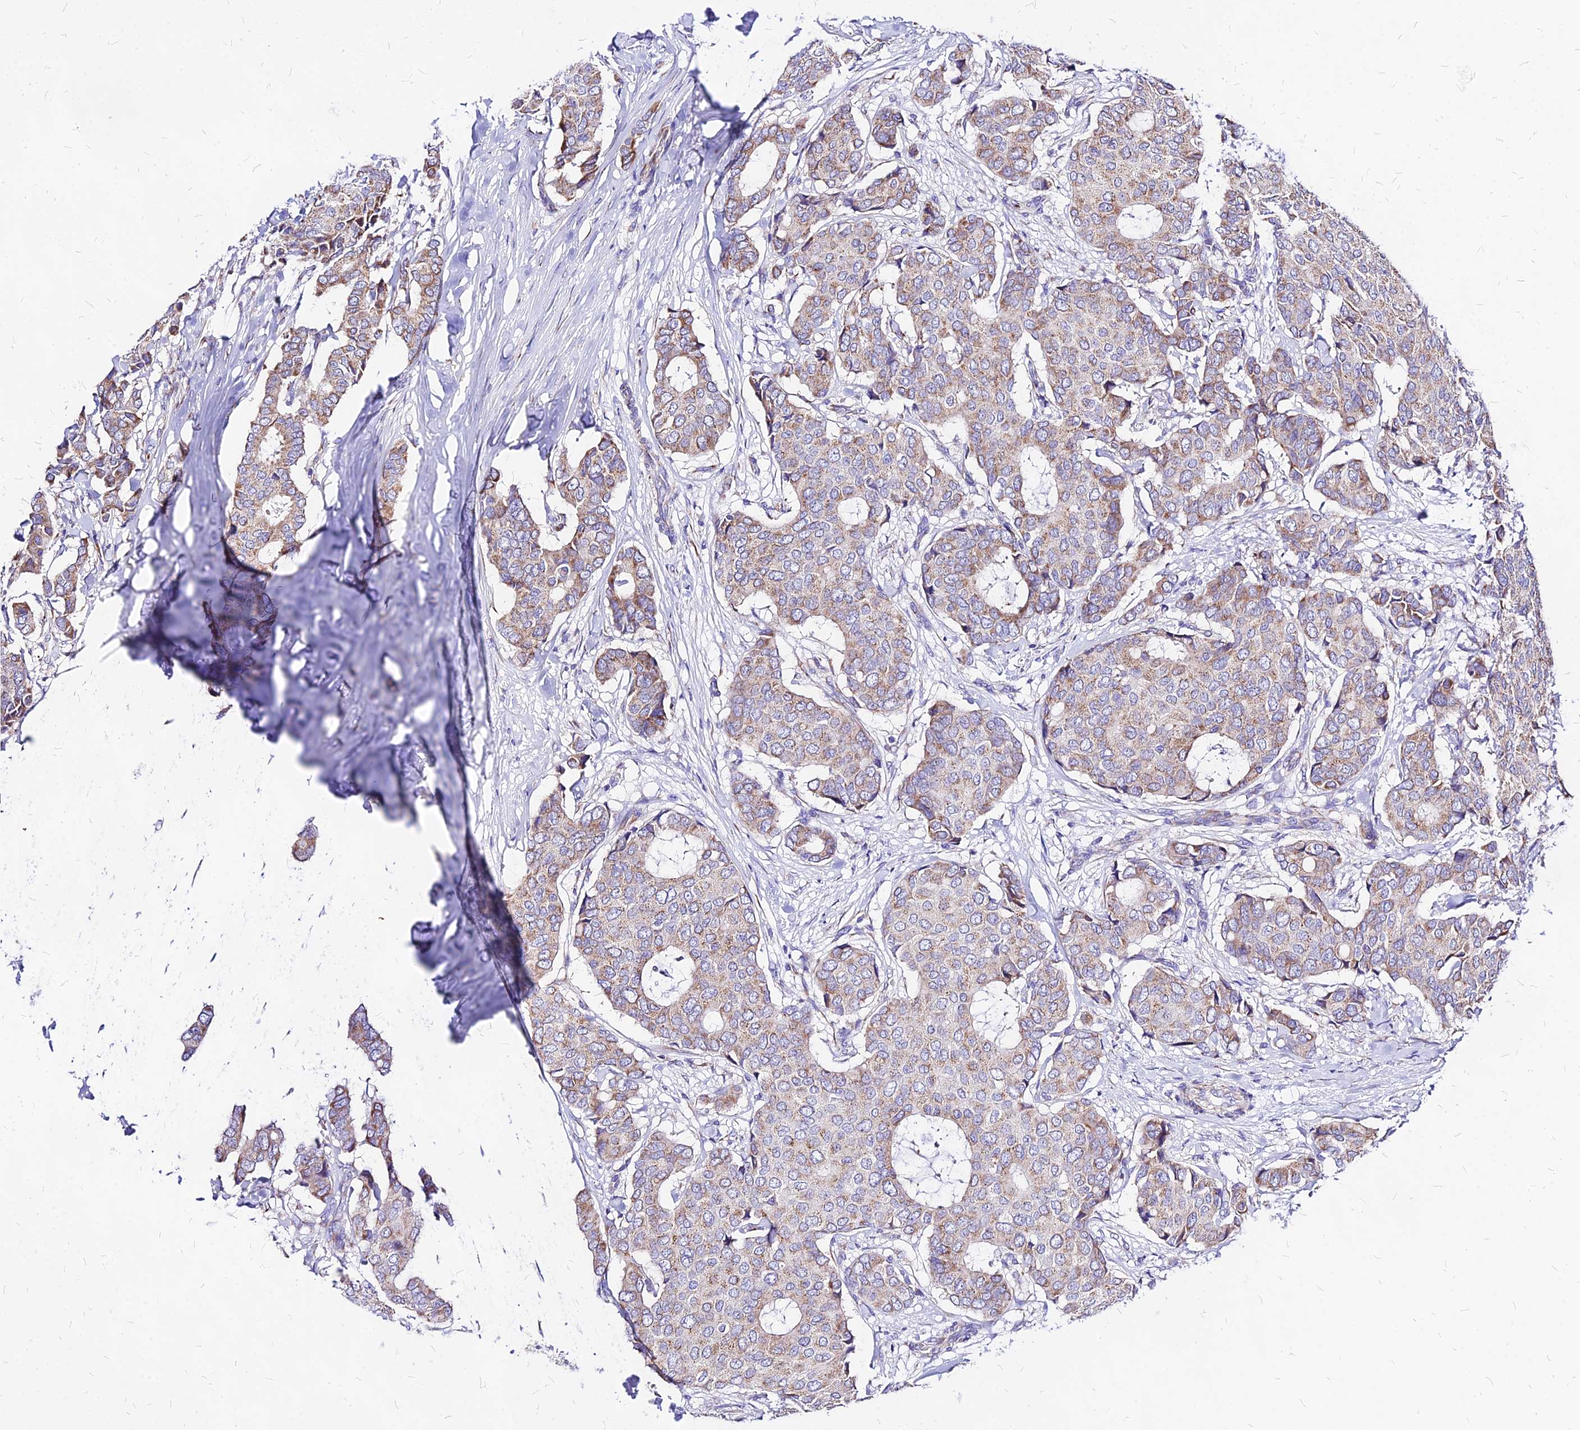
{"staining": {"intensity": "weak", "quantity": ">75%", "location": "cytoplasmic/membranous"}, "tissue": "breast cancer", "cell_type": "Tumor cells", "image_type": "cancer", "snomed": [{"axis": "morphology", "description": "Duct carcinoma"}, {"axis": "topography", "description": "Breast"}], "caption": "Breast cancer (invasive ductal carcinoma) tissue shows weak cytoplasmic/membranous staining in approximately >75% of tumor cells The protein is shown in brown color, while the nuclei are stained blue.", "gene": "MRPL3", "patient": {"sex": "female", "age": 75}}